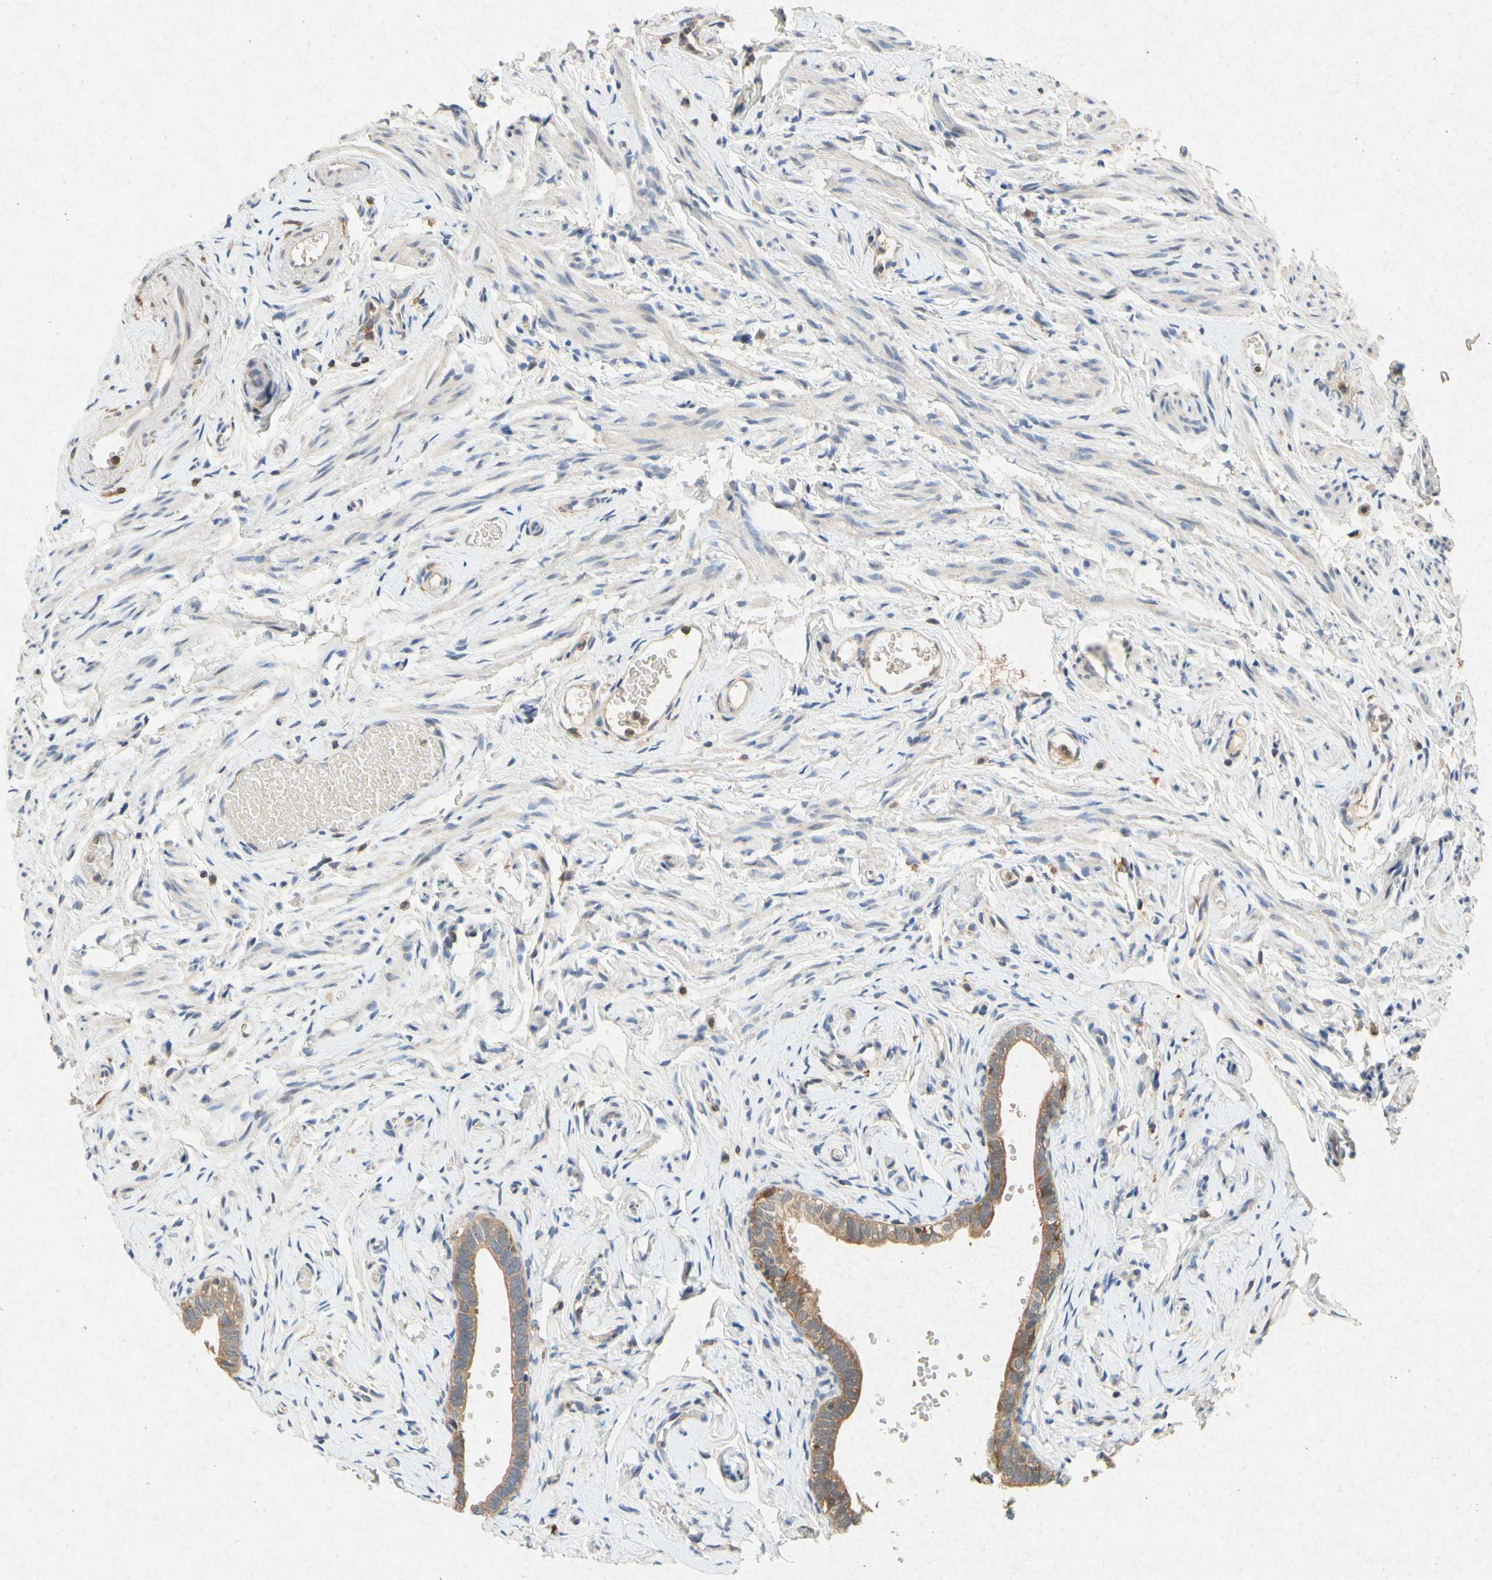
{"staining": {"intensity": "moderate", "quantity": ">75%", "location": "cytoplasmic/membranous"}, "tissue": "fallopian tube", "cell_type": "Glandular cells", "image_type": "normal", "snomed": [{"axis": "morphology", "description": "Normal tissue, NOS"}, {"axis": "topography", "description": "Fallopian tube"}], "caption": "Immunohistochemistry (DAB) staining of normal fallopian tube reveals moderate cytoplasmic/membranous protein expression in about >75% of glandular cells. The protein is shown in brown color, while the nuclei are stained blue.", "gene": "RPS6KA1", "patient": {"sex": "female", "age": 71}}